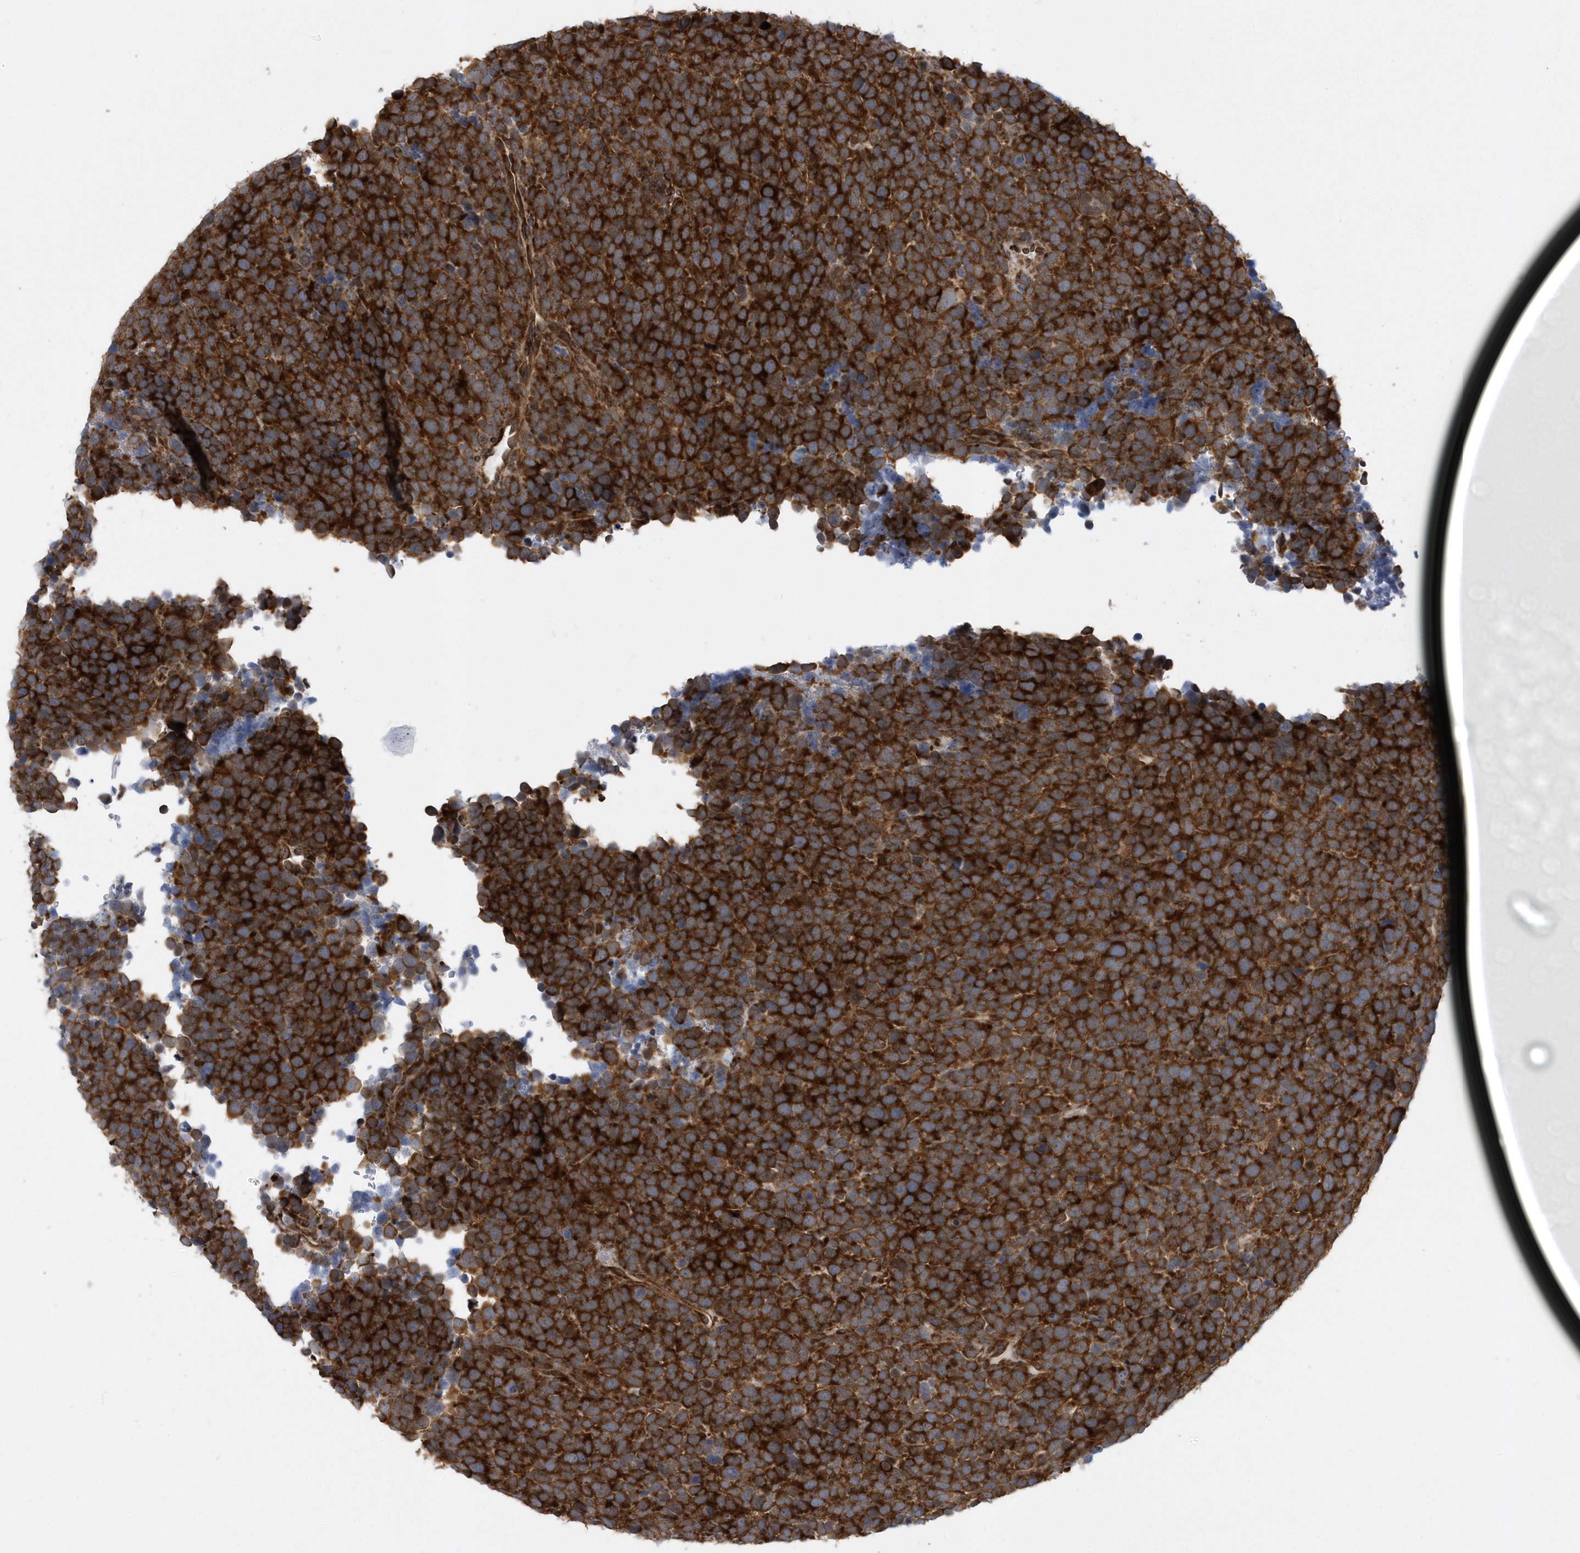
{"staining": {"intensity": "strong", "quantity": ">75%", "location": "cytoplasmic/membranous"}, "tissue": "urothelial cancer", "cell_type": "Tumor cells", "image_type": "cancer", "snomed": [{"axis": "morphology", "description": "Urothelial carcinoma, High grade"}, {"axis": "topography", "description": "Urinary bladder"}], "caption": "A brown stain labels strong cytoplasmic/membranous positivity of a protein in urothelial carcinoma (high-grade) tumor cells. (DAB (3,3'-diaminobenzidine) = brown stain, brightfield microscopy at high magnification).", "gene": "PHF1", "patient": {"sex": "female", "age": 82}}